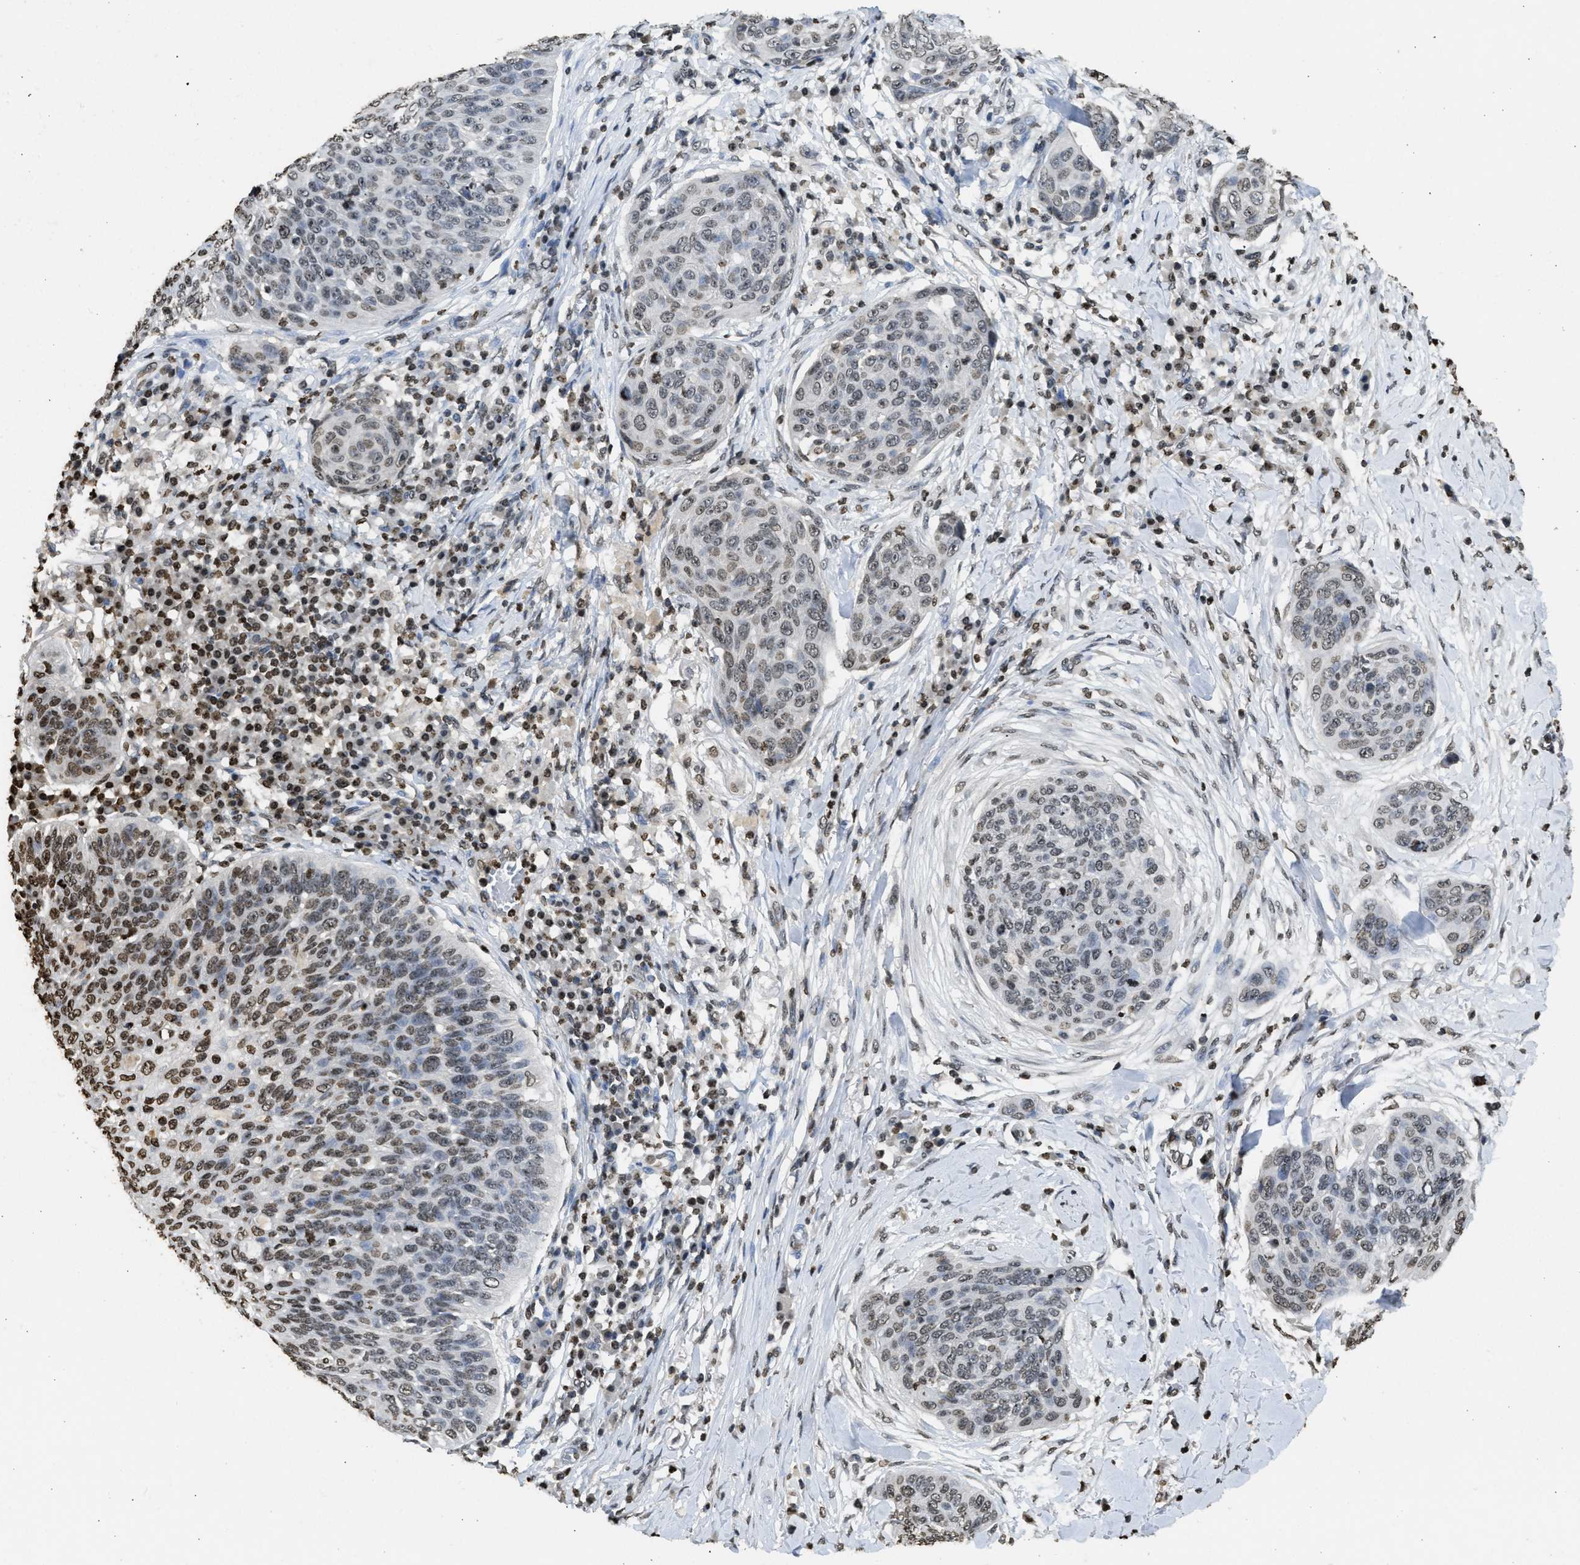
{"staining": {"intensity": "weak", "quantity": "25%-75%", "location": "nuclear"}, "tissue": "skin cancer", "cell_type": "Tumor cells", "image_type": "cancer", "snomed": [{"axis": "morphology", "description": "Squamous cell carcinoma in situ, NOS"}, {"axis": "morphology", "description": "Squamous cell carcinoma, NOS"}, {"axis": "topography", "description": "Skin"}], "caption": "Immunohistochemical staining of human skin cancer demonstrates low levels of weak nuclear staining in about 25%-75% of tumor cells.", "gene": "RRAGC", "patient": {"sex": "male", "age": 93}}